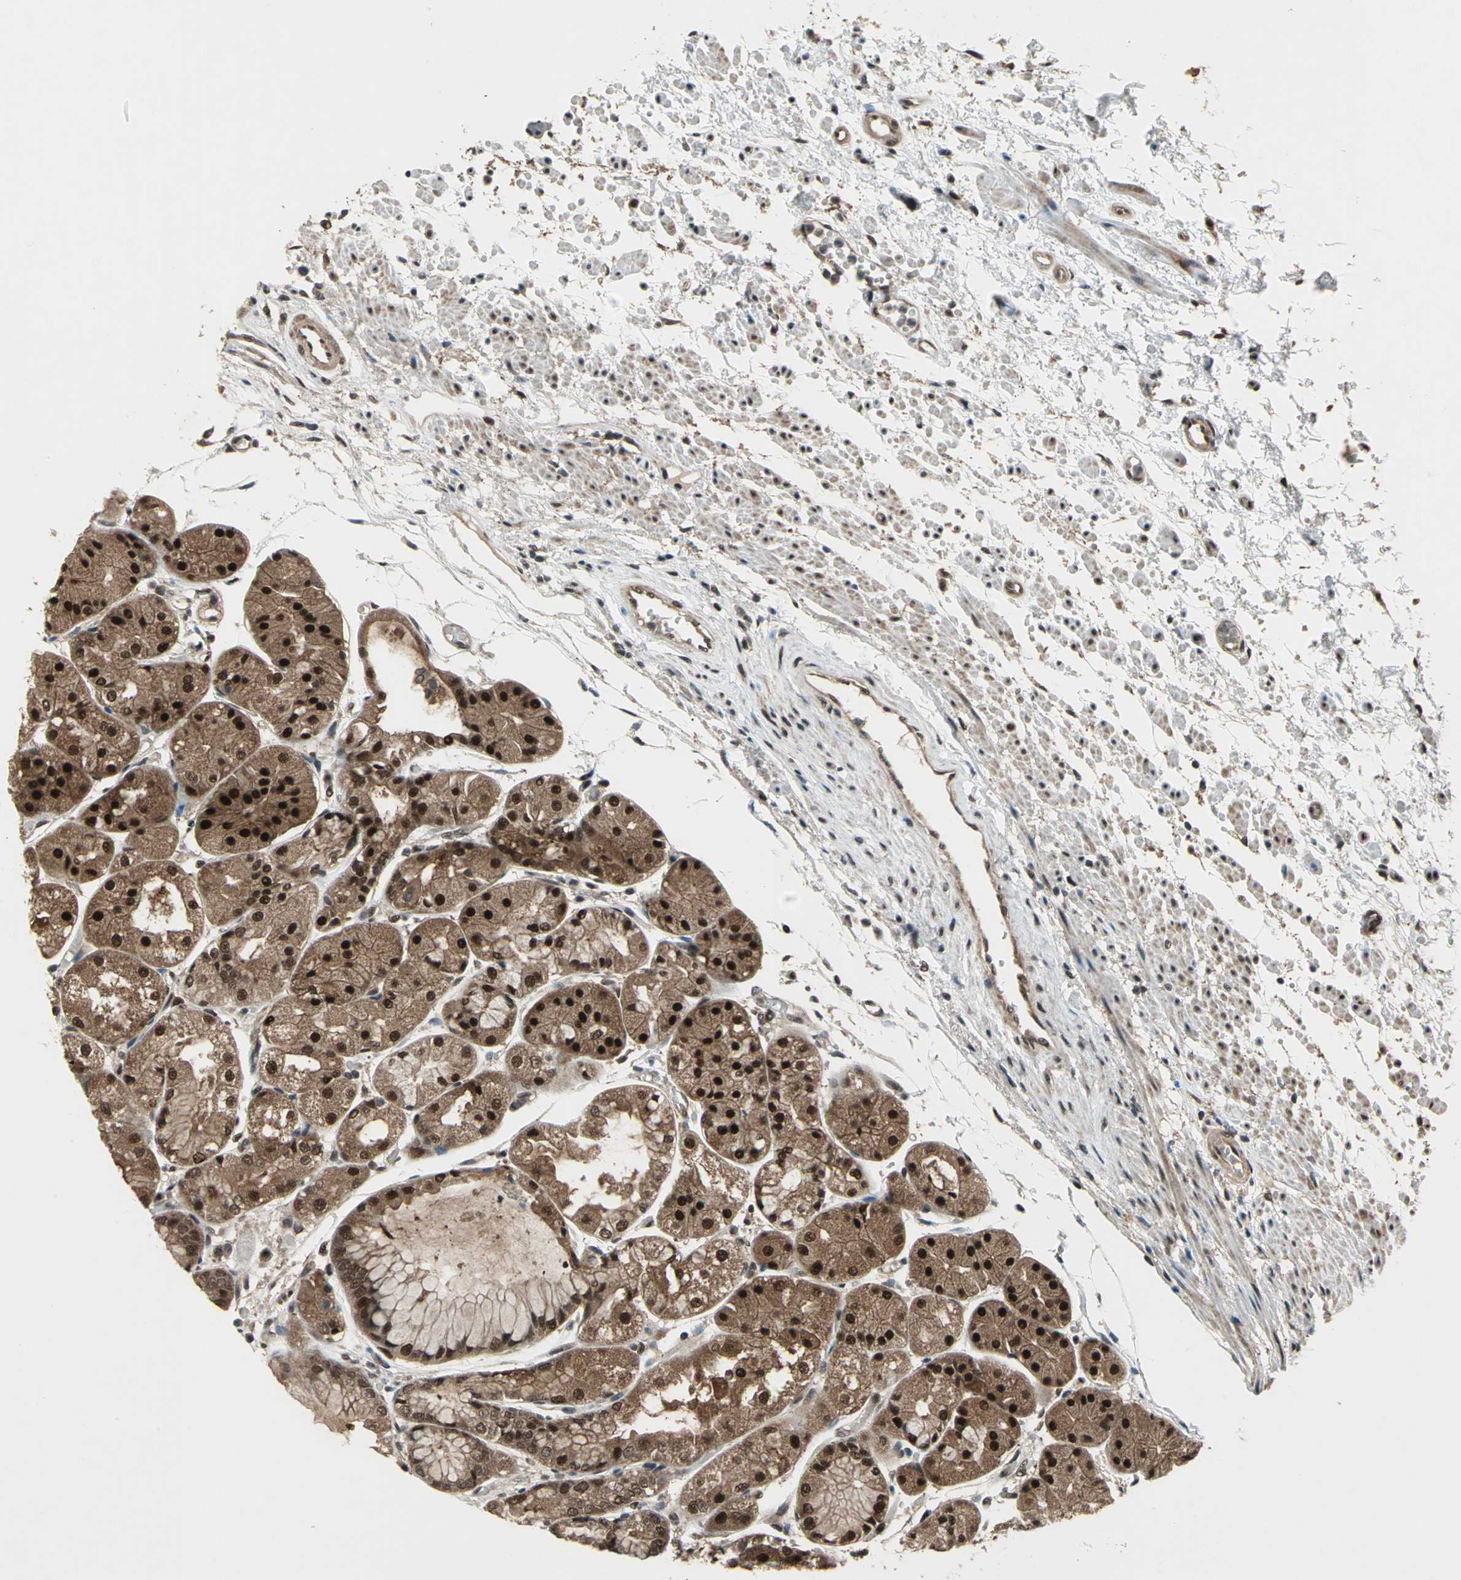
{"staining": {"intensity": "strong", "quantity": ">75%", "location": "cytoplasmic/membranous,nuclear"}, "tissue": "stomach", "cell_type": "Glandular cells", "image_type": "normal", "snomed": [{"axis": "morphology", "description": "Normal tissue, NOS"}, {"axis": "topography", "description": "Stomach, upper"}], "caption": "Stomach stained with DAB immunohistochemistry demonstrates high levels of strong cytoplasmic/membranous,nuclear staining in approximately >75% of glandular cells. Ihc stains the protein in brown and the nuclei are stained blue.", "gene": "COPS5", "patient": {"sex": "male", "age": 72}}